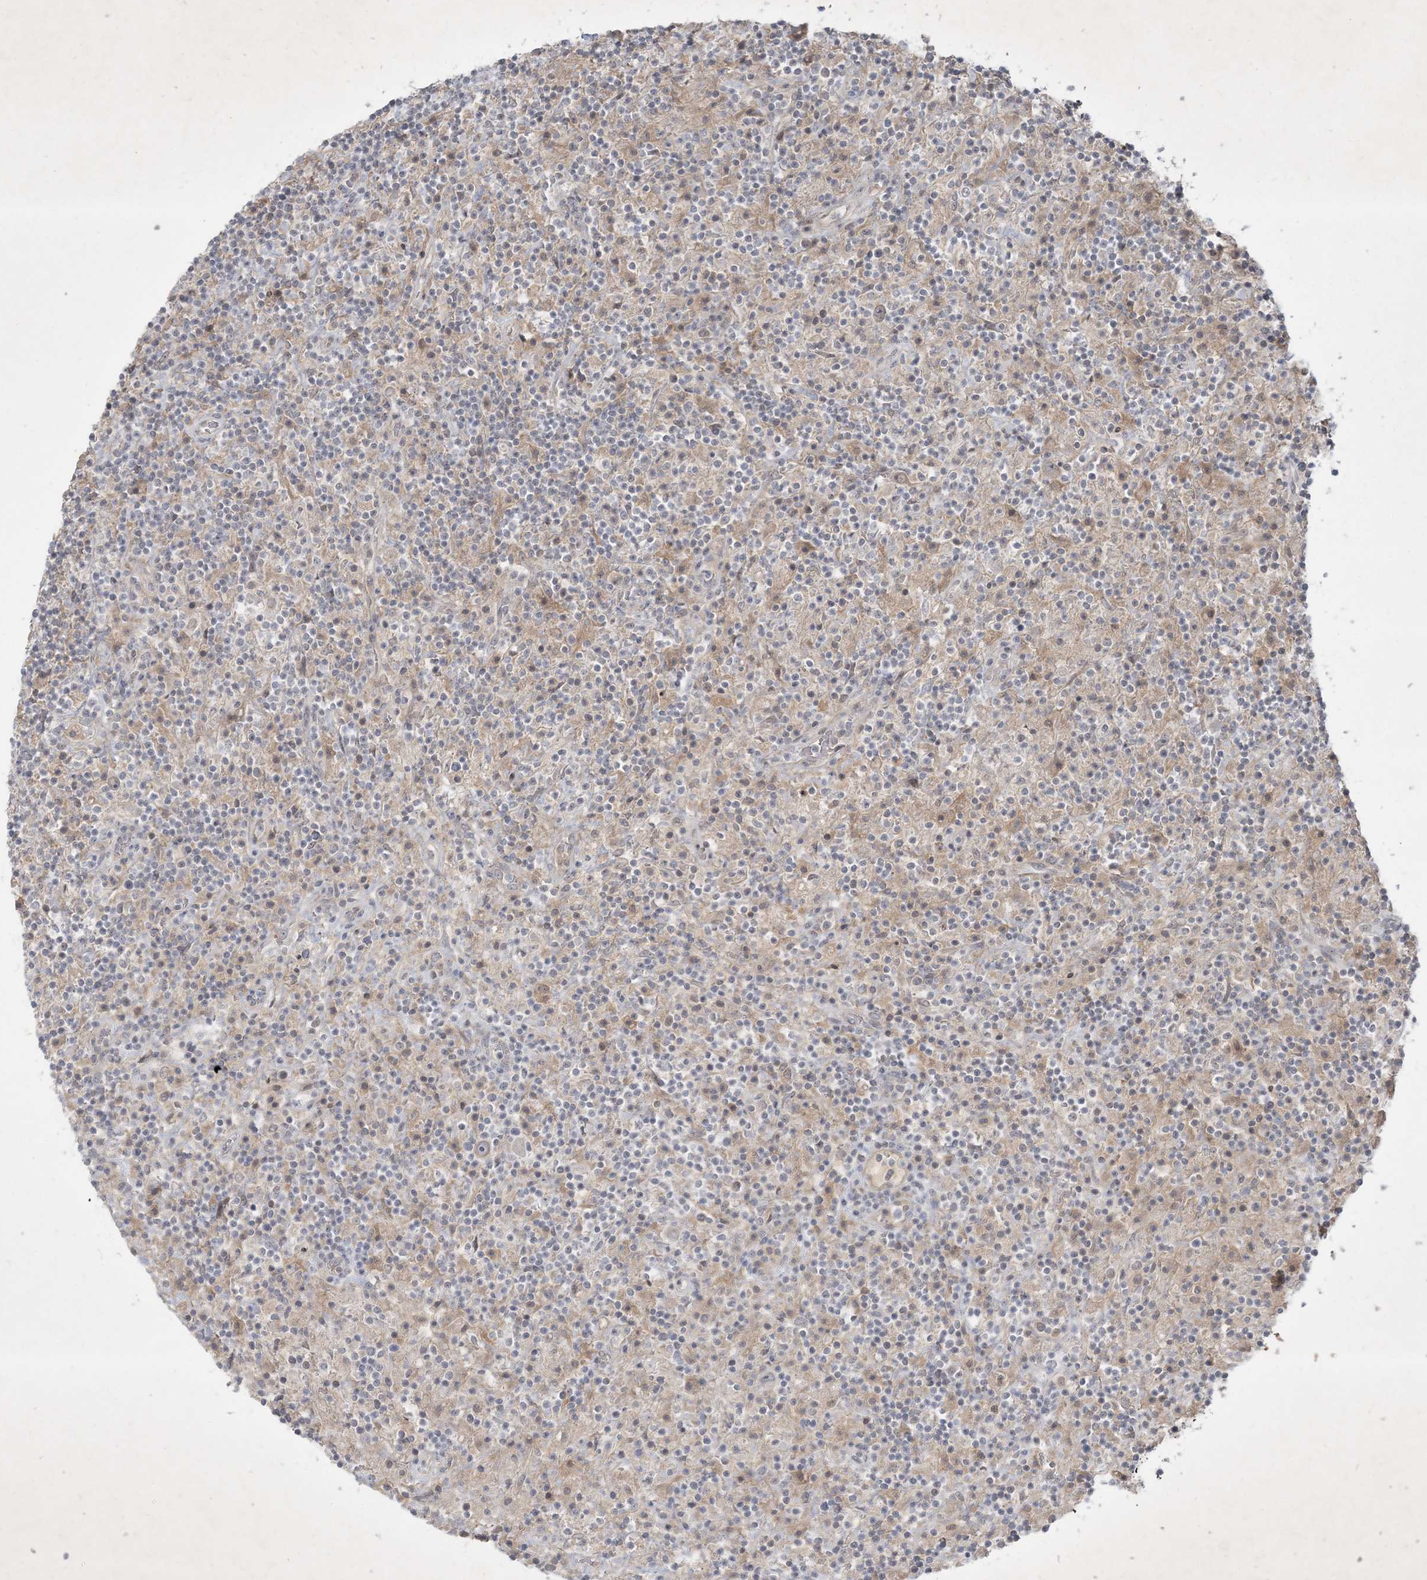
{"staining": {"intensity": "negative", "quantity": "none", "location": "none"}, "tissue": "lymphoma", "cell_type": "Tumor cells", "image_type": "cancer", "snomed": [{"axis": "morphology", "description": "Hodgkin's disease, NOS"}, {"axis": "topography", "description": "Lymph node"}], "caption": "Immunohistochemistry micrograph of human lymphoma stained for a protein (brown), which demonstrates no expression in tumor cells.", "gene": "BOD1", "patient": {"sex": "male", "age": 70}}